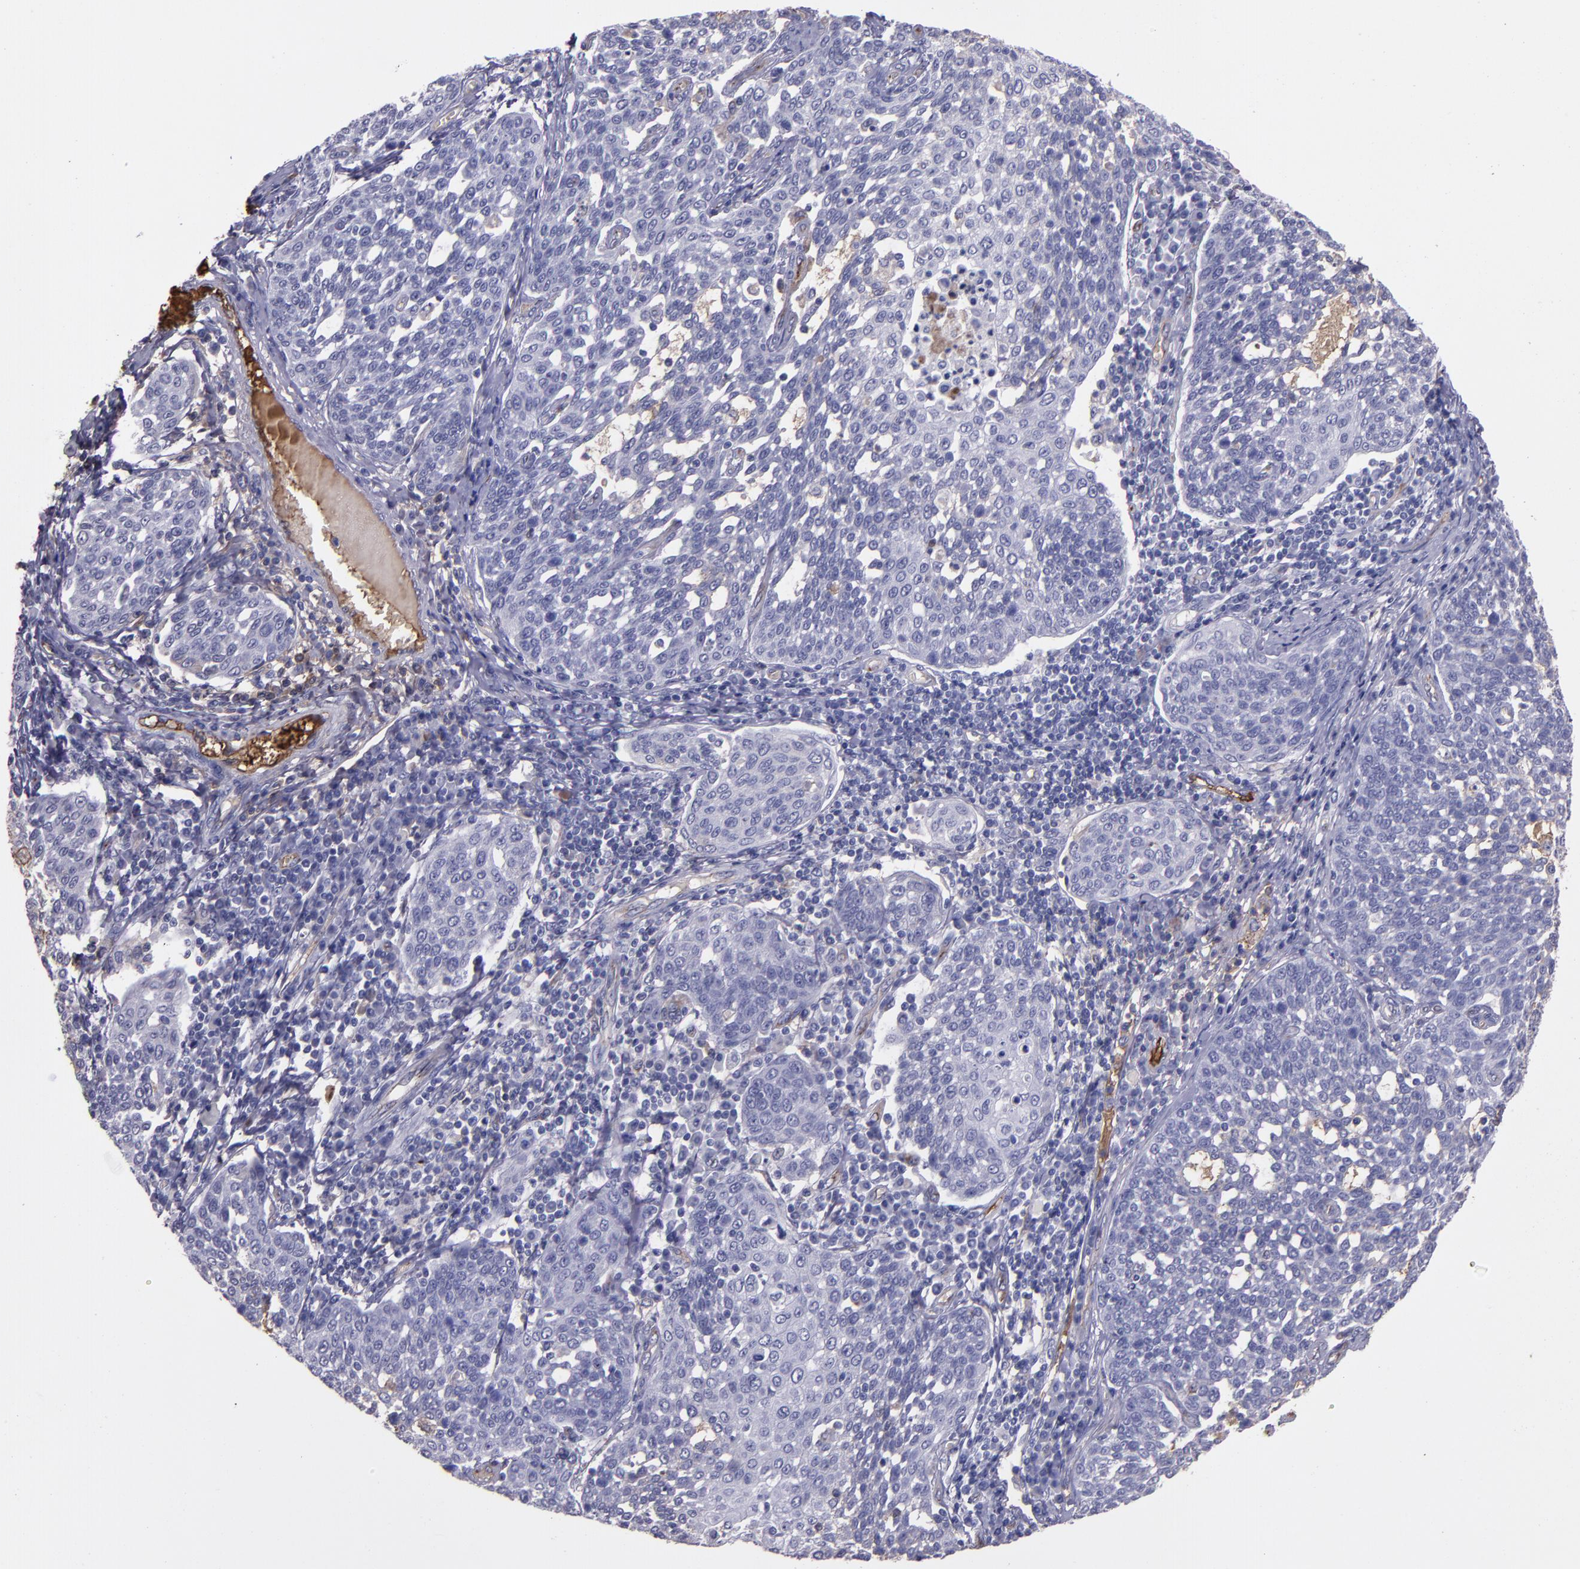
{"staining": {"intensity": "negative", "quantity": "none", "location": "none"}, "tissue": "cervical cancer", "cell_type": "Tumor cells", "image_type": "cancer", "snomed": [{"axis": "morphology", "description": "Squamous cell carcinoma, NOS"}, {"axis": "topography", "description": "Cervix"}], "caption": "Human cervical cancer stained for a protein using immunohistochemistry (IHC) shows no staining in tumor cells.", "gene": "A2M", "patient": {"sex": "female", "age": 34}}